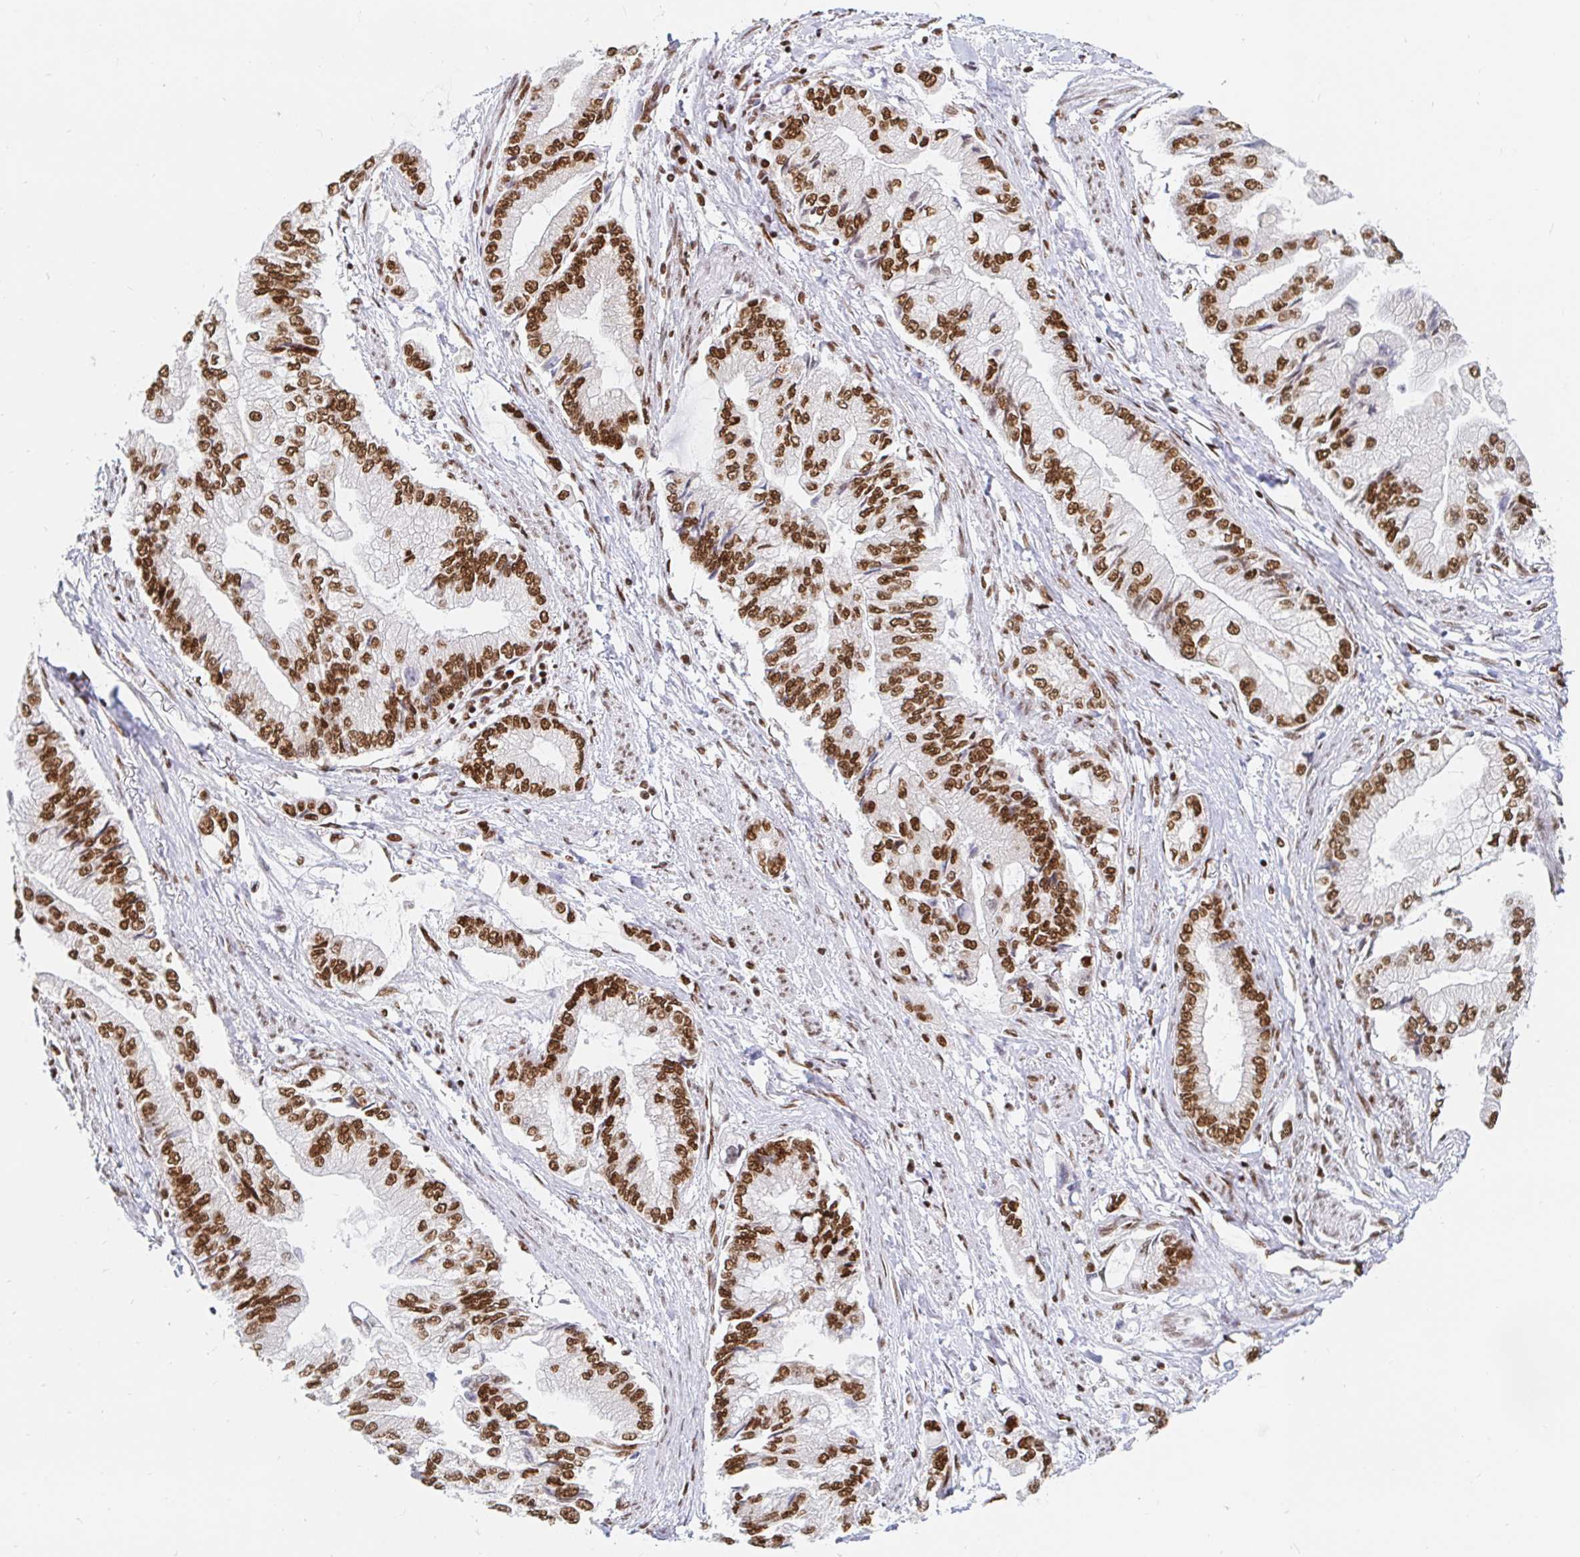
{"staining": {"intensity": "strong", "quantity": ">75%", "location": "nuclear"}, "tissue": "stomach cancer", "cell_type": "Tumor cells", "image_type": "cancer", "snomed": [{"axis": "morphology", "description": "Adenocarcinoma, NOS"}, {"axis": "topography", "description": "Stomach, upper"}], "caption": "Adenocarcinoma (stomach) stained with a brown dye demonstrates strong nuclear positive positivity in approximately >75% of tumor cells.", "gene": "RBMX", "patient": {"sex": "female", "age": 74}}